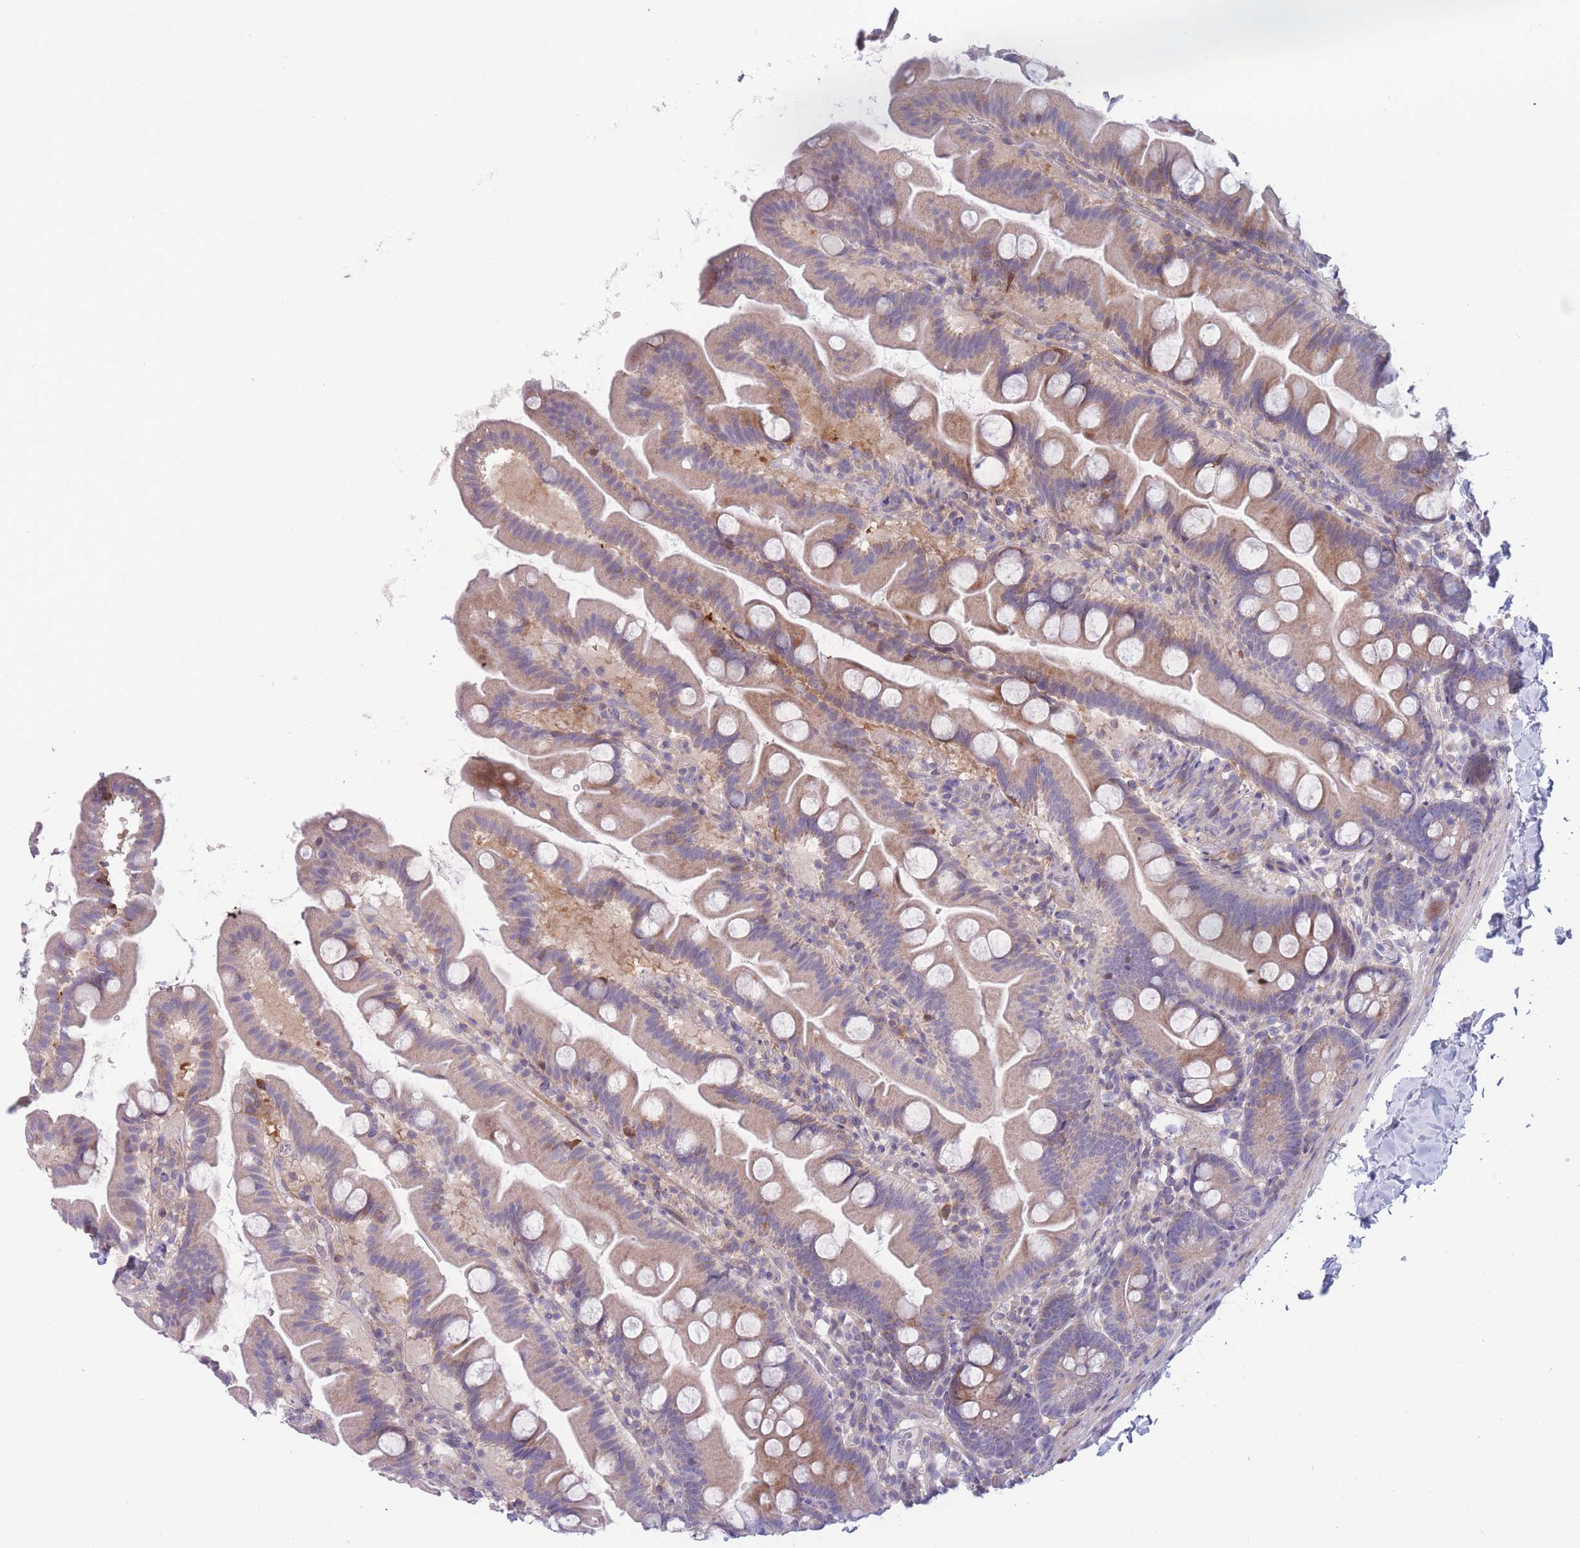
{"staining": {"intensity": "weak", "quantity": "25%-75%", "location": "cytoplasmic/membranous"}, "tissue": "small intestine", "cell_type": "Glandular cells", "image_type": "normal", "snomed": [{"axis": "morphology", "description": "Normal tissue, NOS"}, {"axis": "topography", "description": "Small intestine"}], "caption": "Brown immunohistochemical staining in unremarkable human small intestine exhibits weak cytoplasmic/membranous positivity in approximately 25%-75% of glandular cells. (Stains: DAB in brown, nuclei in blue, Microscopy: brightfield microscopy at high magnification).", "gene": "PDE4A", "patient": {"sex": "female", "age": 68}}